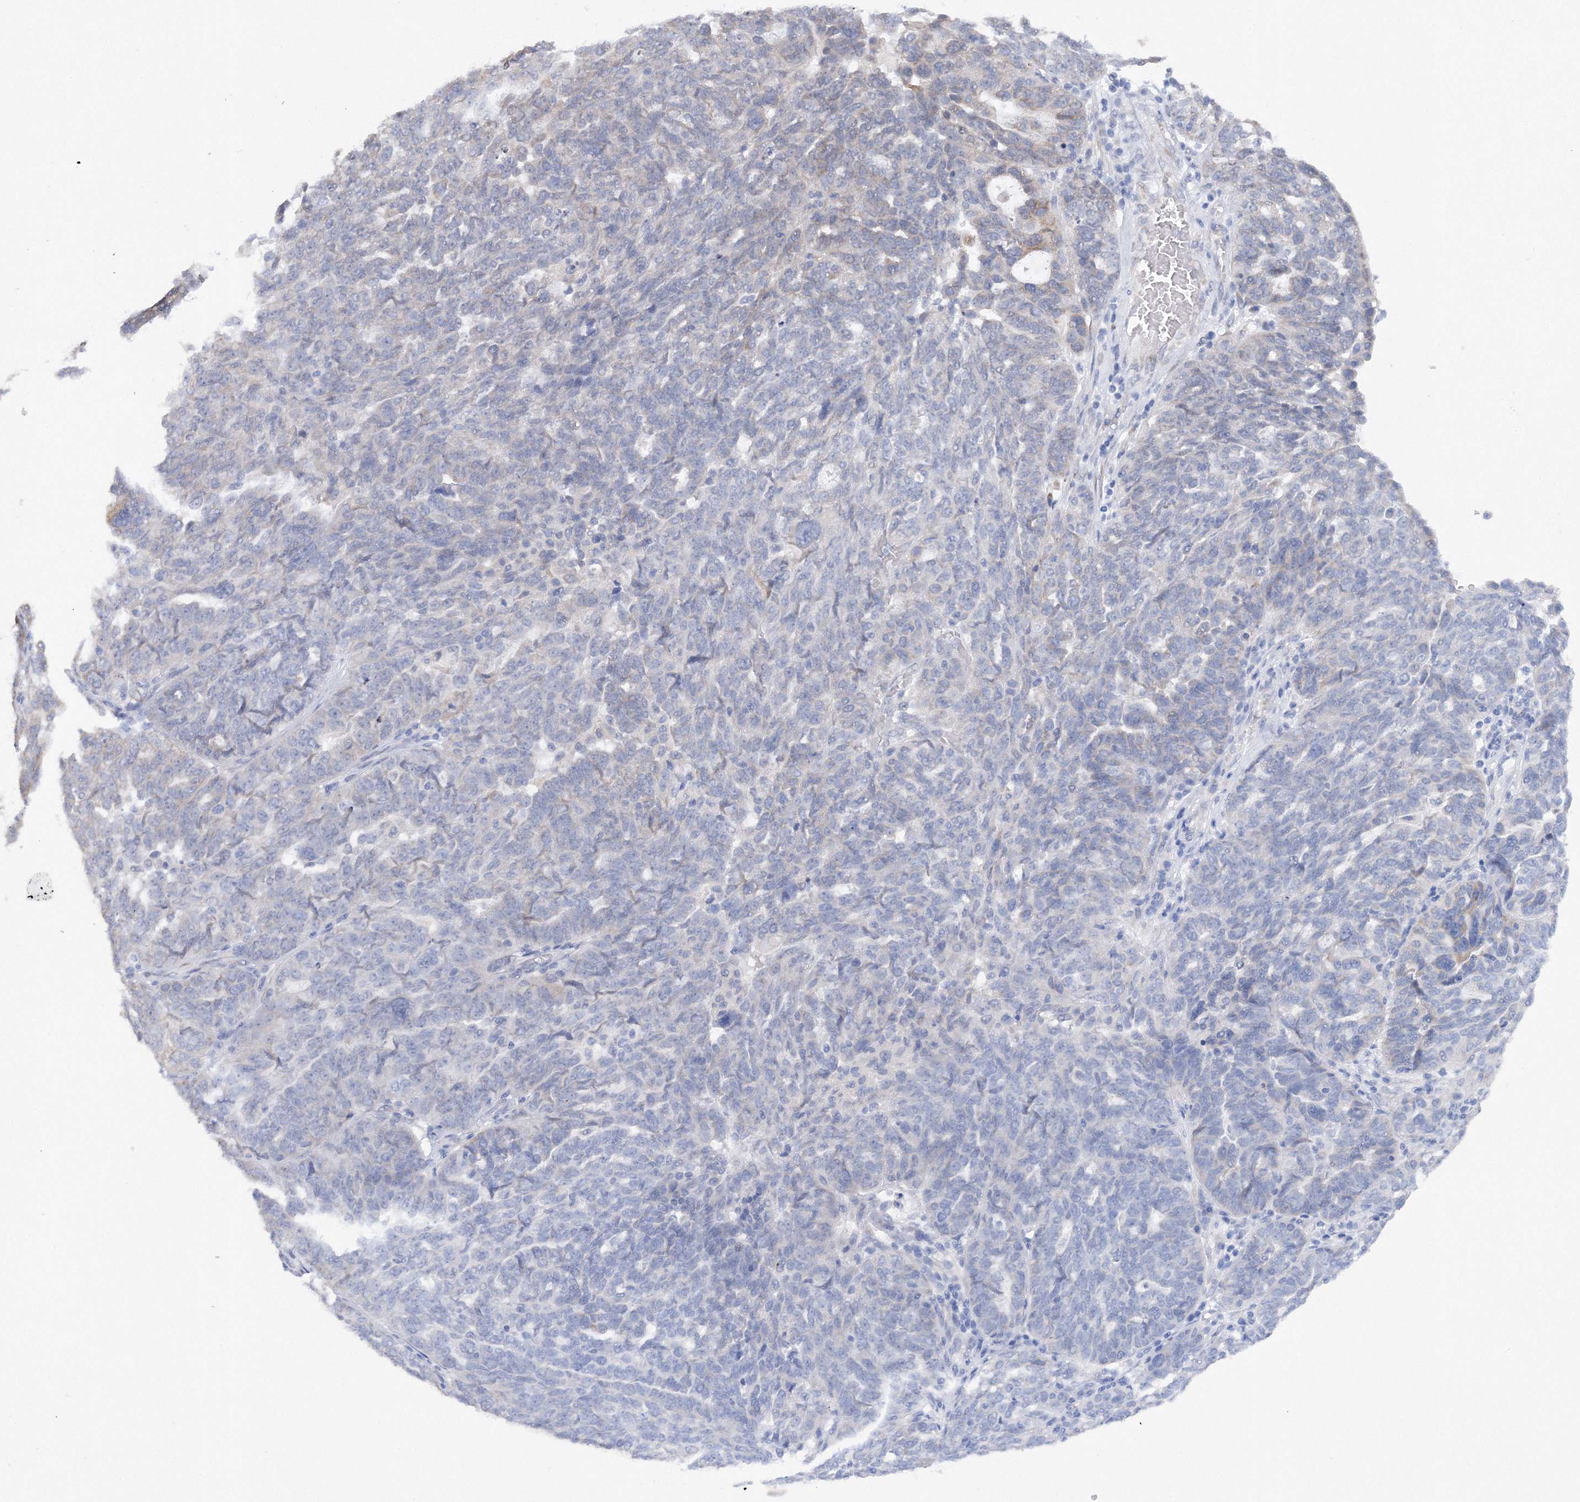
{"staining": {"intensity": "negative", "quantity": "none", "location": "none"}, "tissue": "ovarian cancer", "cell_type": "Tumor cells", "image_type": "cancer", "snomed": [{"axis": "morphology", "description": "Cystadenocarcinoma, serous, NOS"}, {"axis": "topography", "description": "Ovary"}], "caption": "There is no significant positivity in tumor cells of serous cystadenocarcinoma (ovarian). Nuclei are stained in blue.", "gene": "DIS3L2", "patient": {"sex": "female", "age": 59}}